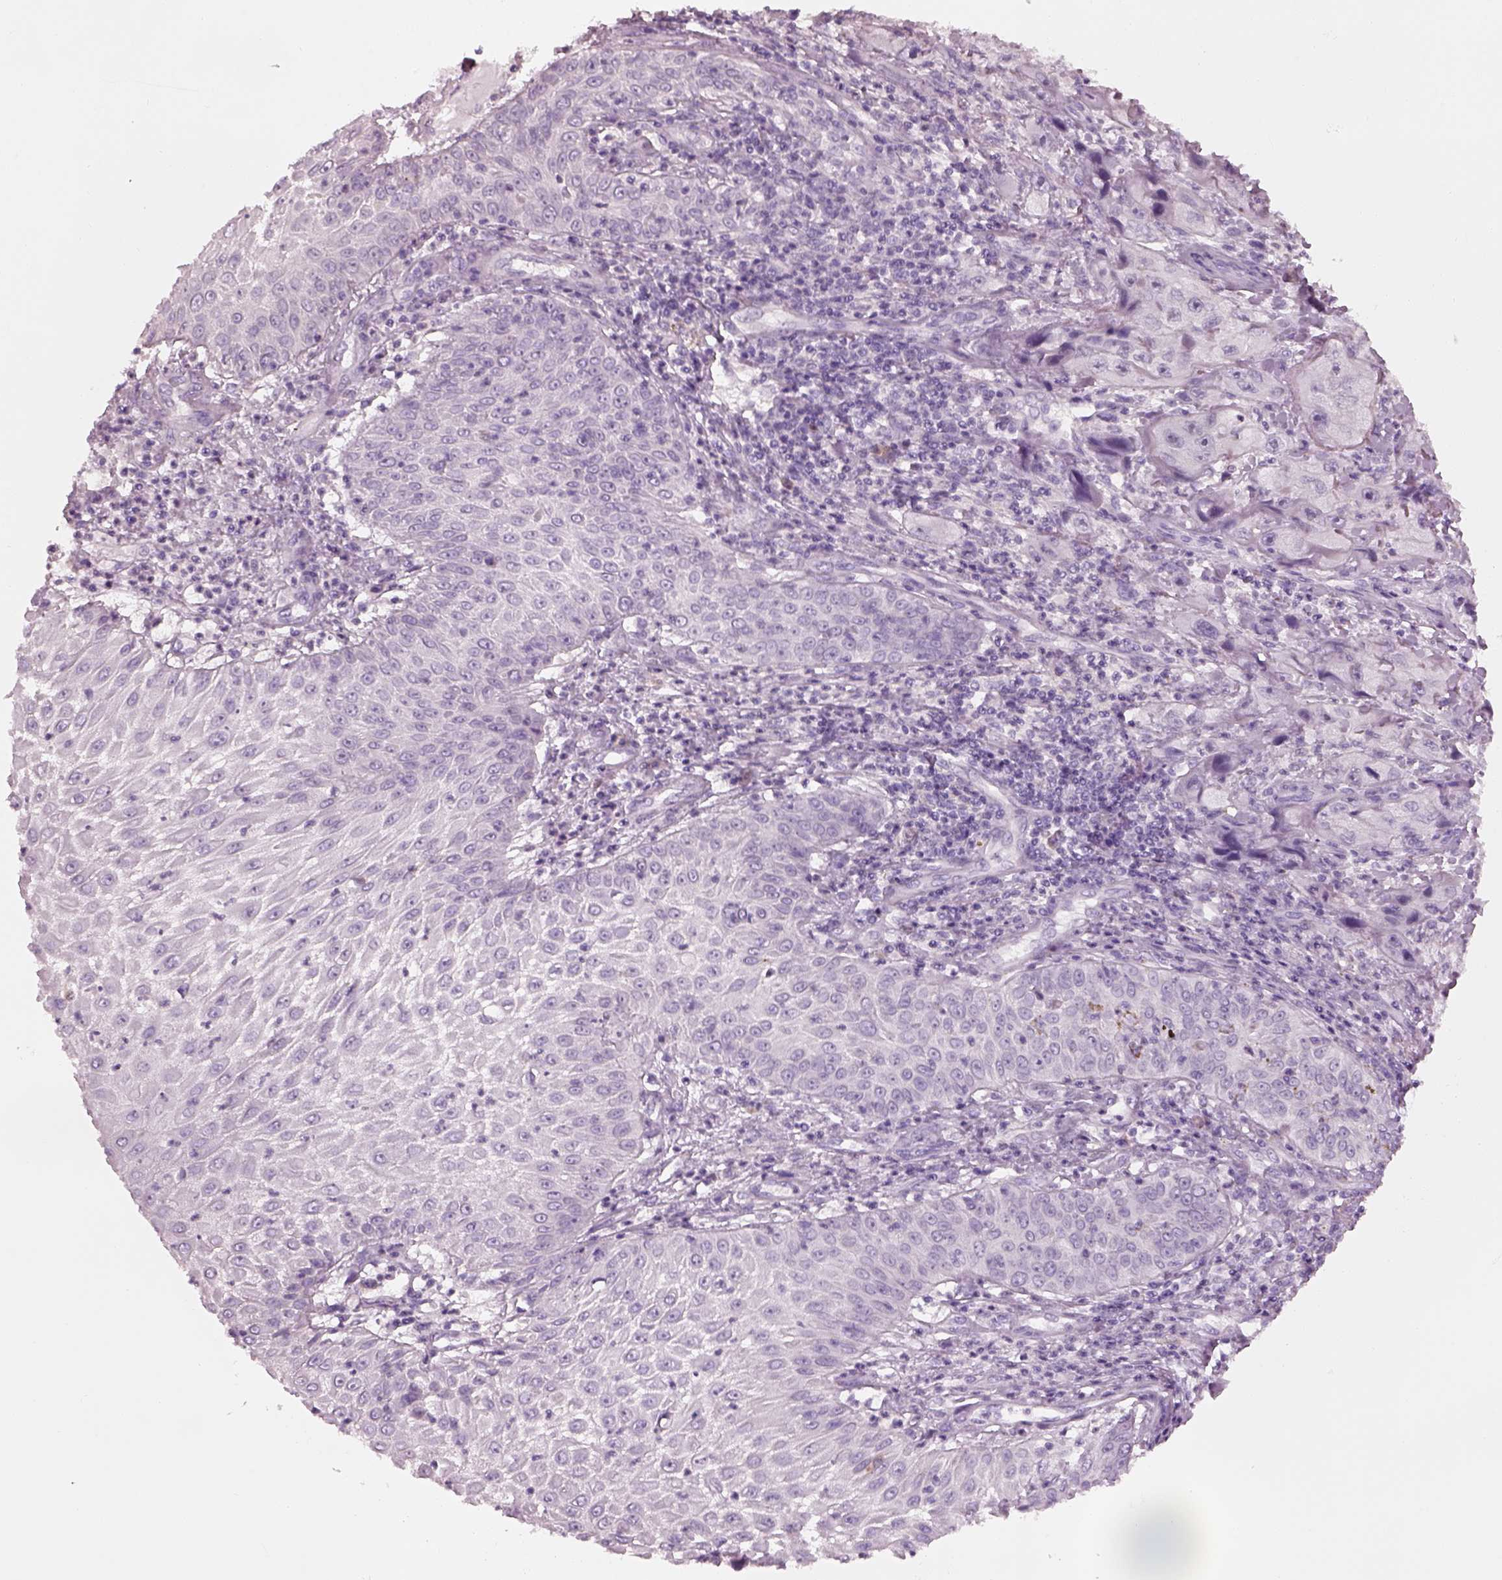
{"staining": {"intensity": "negative", "quantity": "none", "location": "none"}, "tissue": "skin cancer", "cell_type": "Tumor cells", "image_type": "cancer", "snomed": [{"axis": "morphology", "description": "Squamous cell carcinoma, NOS"}, {"axis": "topography", "description": "Skin"}, {"axis": "topography", "description": "Subcutis"}], "caption": "Tumor cells show no significant protein staining in skin cancer. Brightfield microscopy of immunohistochemistry (IHC) stained with DAB (brown) and hematoxylin (blue), captured at high magnification.", "gene": "SLC27A2", "patient": {"sex": "male", "age": 73}}